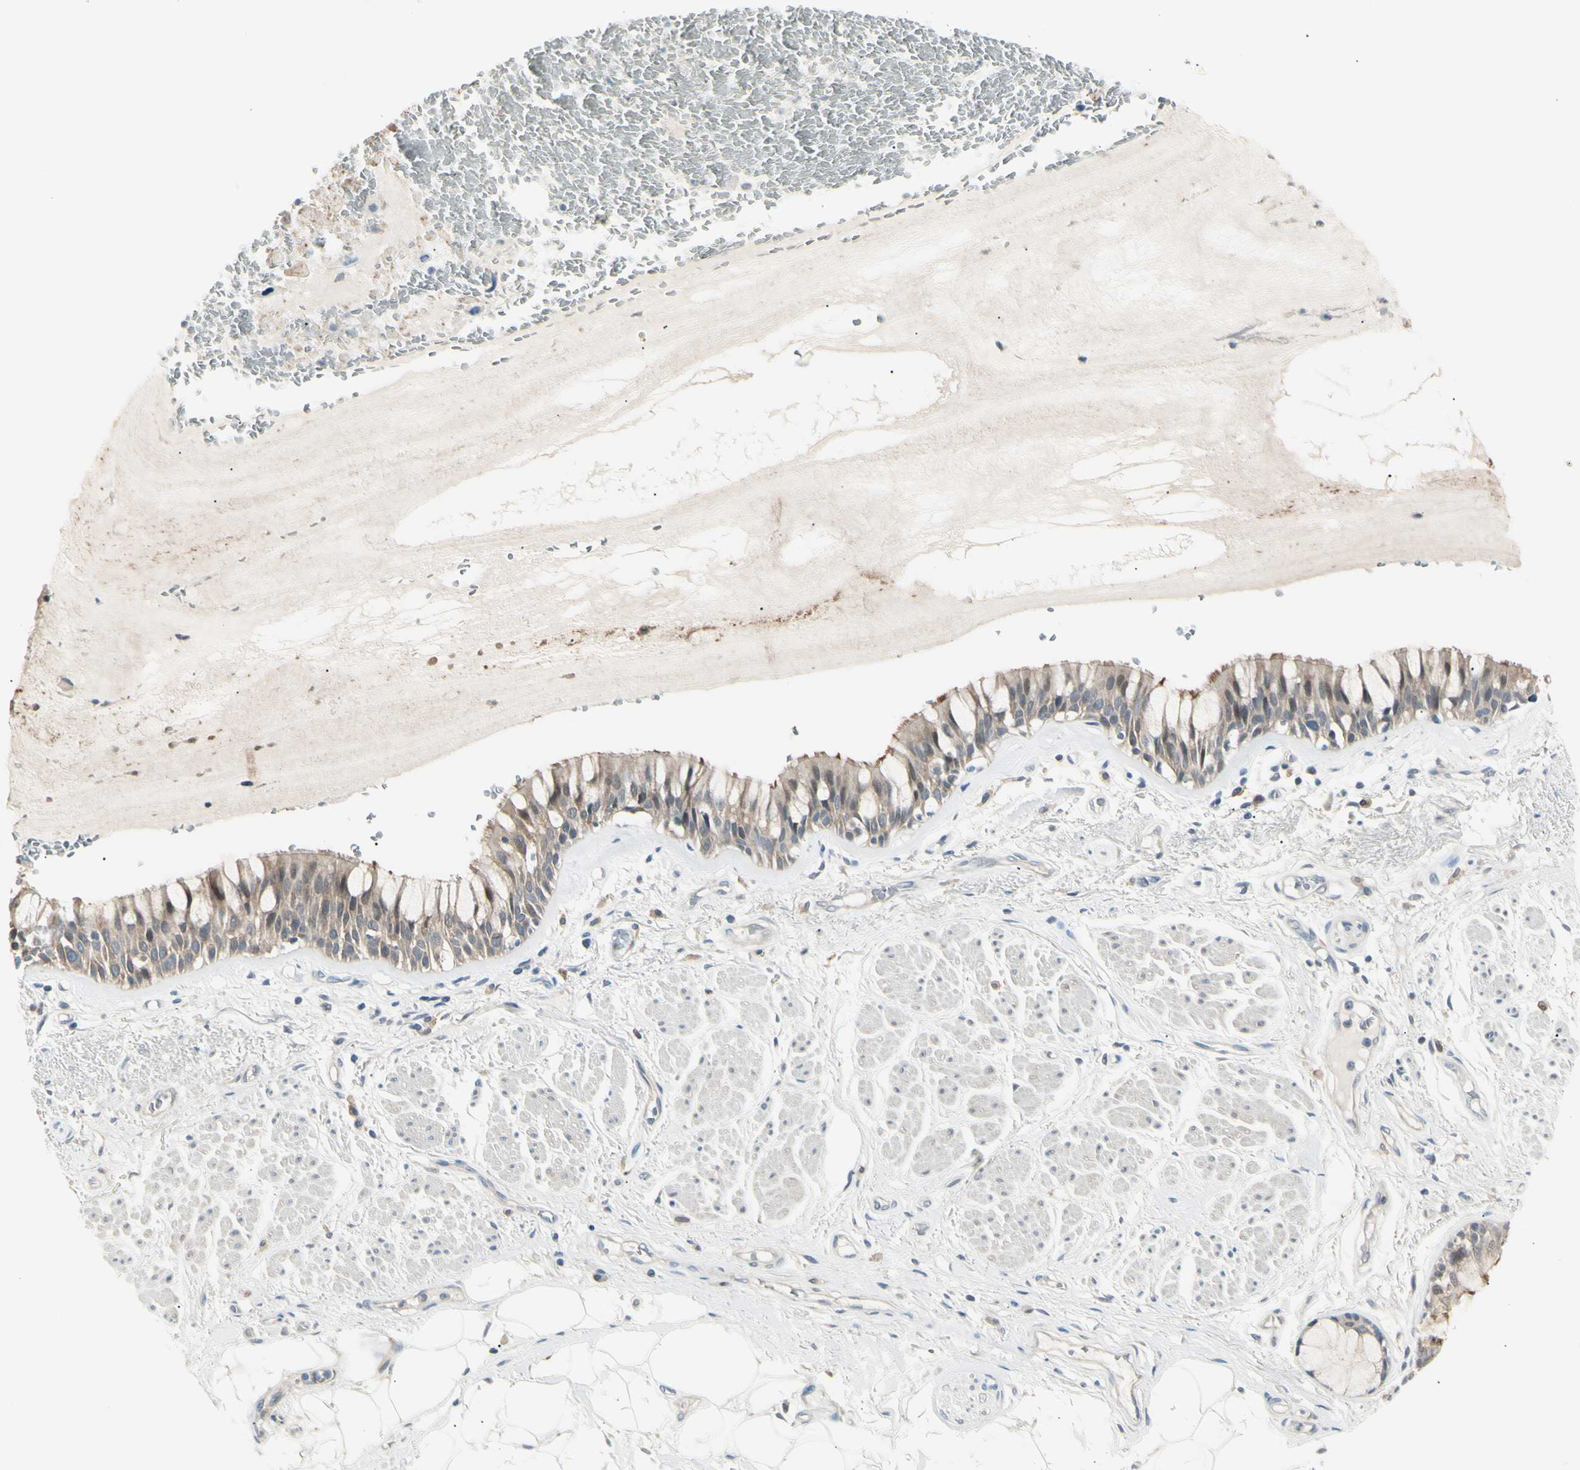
{"staining": {"intensity": "weak", "quantity": ">75%", "location": "cytoplasmic/membranous"}, "tissue": "bronchus", "cell_type": "Respiratory epithelial cells", "image_type": "normal", "snomed": [{"axis": "morphology", "description": "Normal tissue, NOS"}, {"axis": "topography", "description": "Bronchus"}], "caption": "Immunohistochemistry of normal human bronchus shows low levels of weak cytoplasmic/membranous positivity in approximately >75% of respiratory epithelial cells. (brown staining indicates protein expression, while blue staining denotes nuclei).", "gene": "LHPP", "patient": {"sex": "male", "age": 66}}